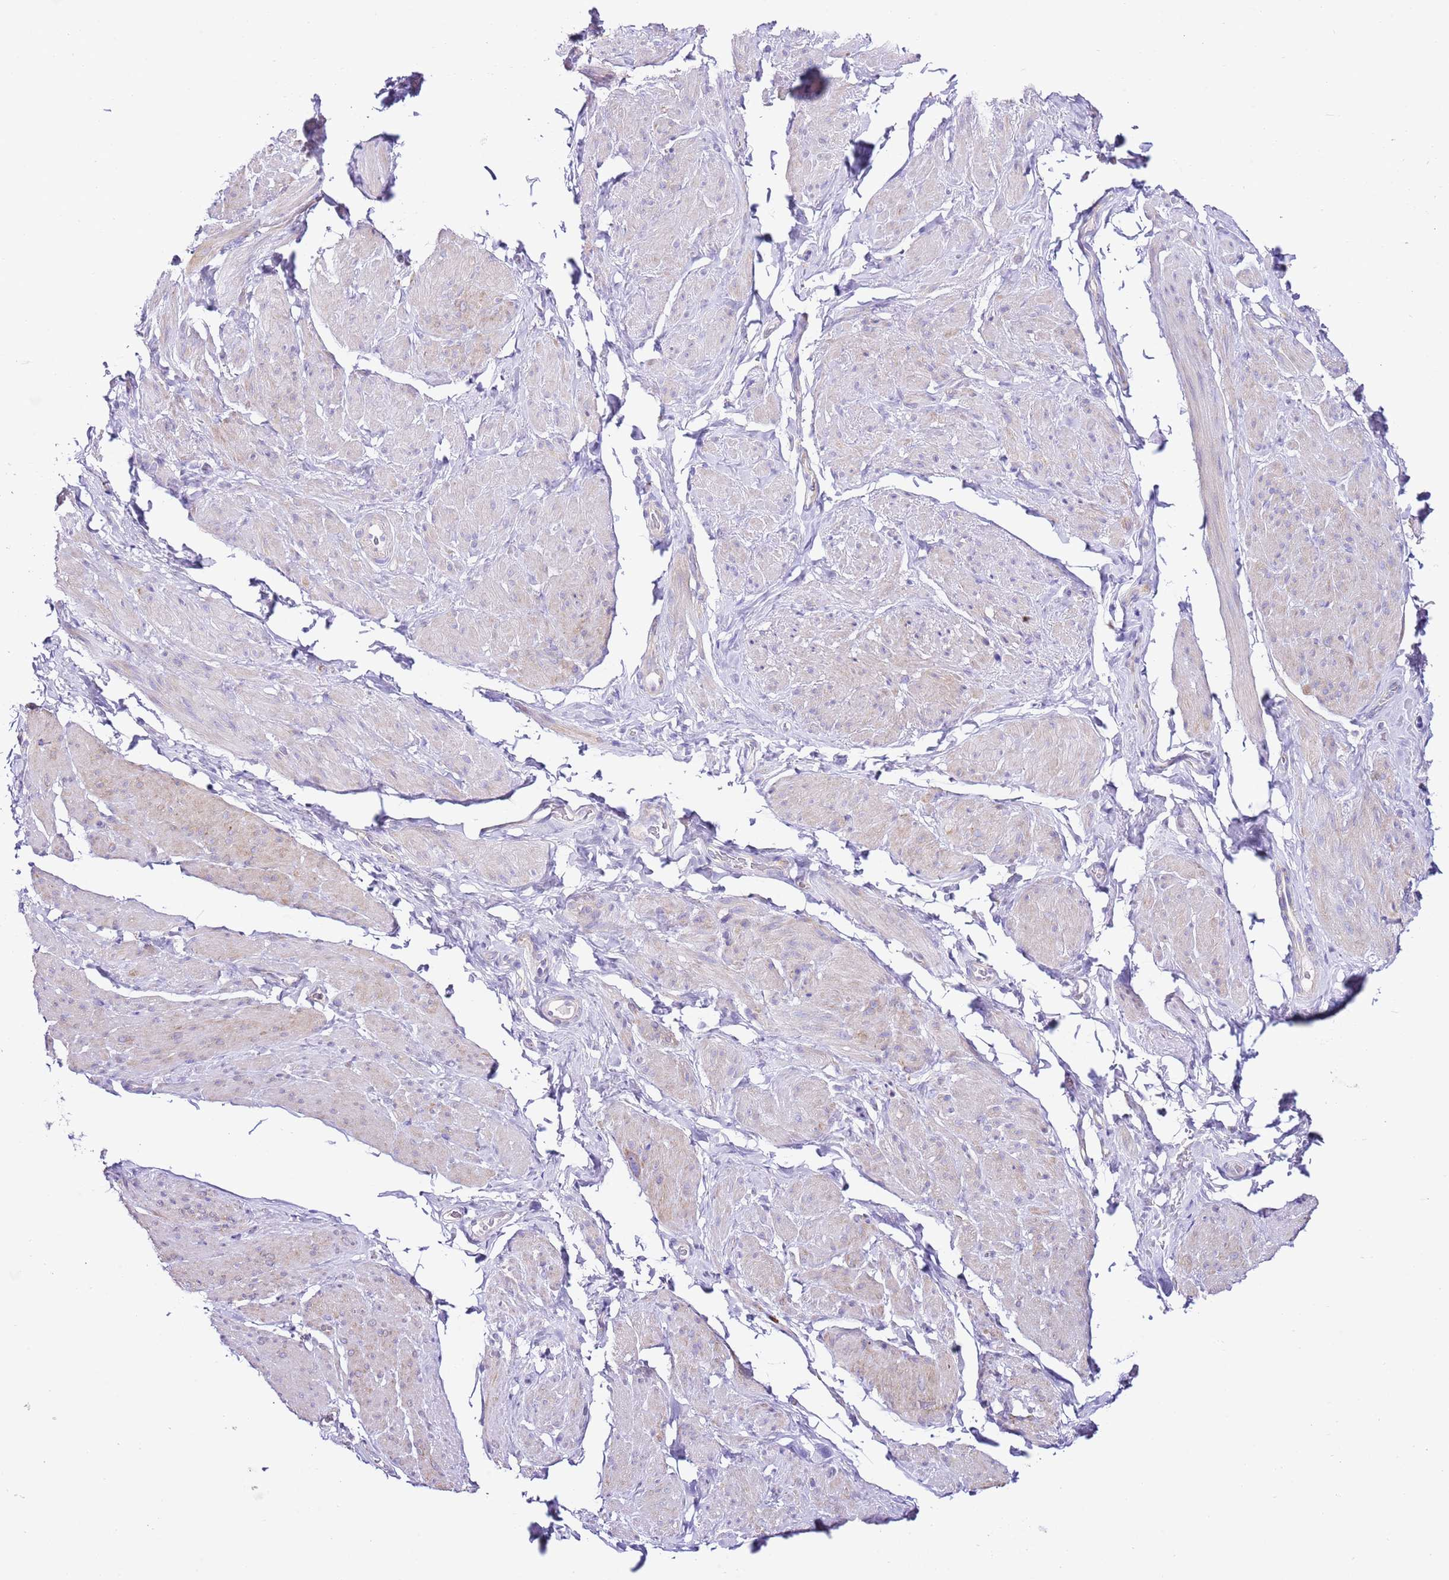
{"staining": {"intensity": "weak", "quantity": "<25%", "location": "cytoplasmic/membranous"}, "tissue": "smooth muscle", "cell_type": "Smooth muscle cells", "image_type": "normal", "snomed": [{"axis": "morphology", "description": "Normal tissue, NOS"}, {"axis": "topography", "description": "Smooth muscle"}, {"axis": "topography", "description": "Peripheral nerve tissue"}], "caption": "High magnification brightfield microscopy of unremarkable smooth muscle stained with DAB (brown) and counterstained with hematoxylin (blue): smooth muscle cells show no significant expression. Nuclei are stained in blue.", "gene": "RPS10", "patient": {"sex": "male", "age": 69}}